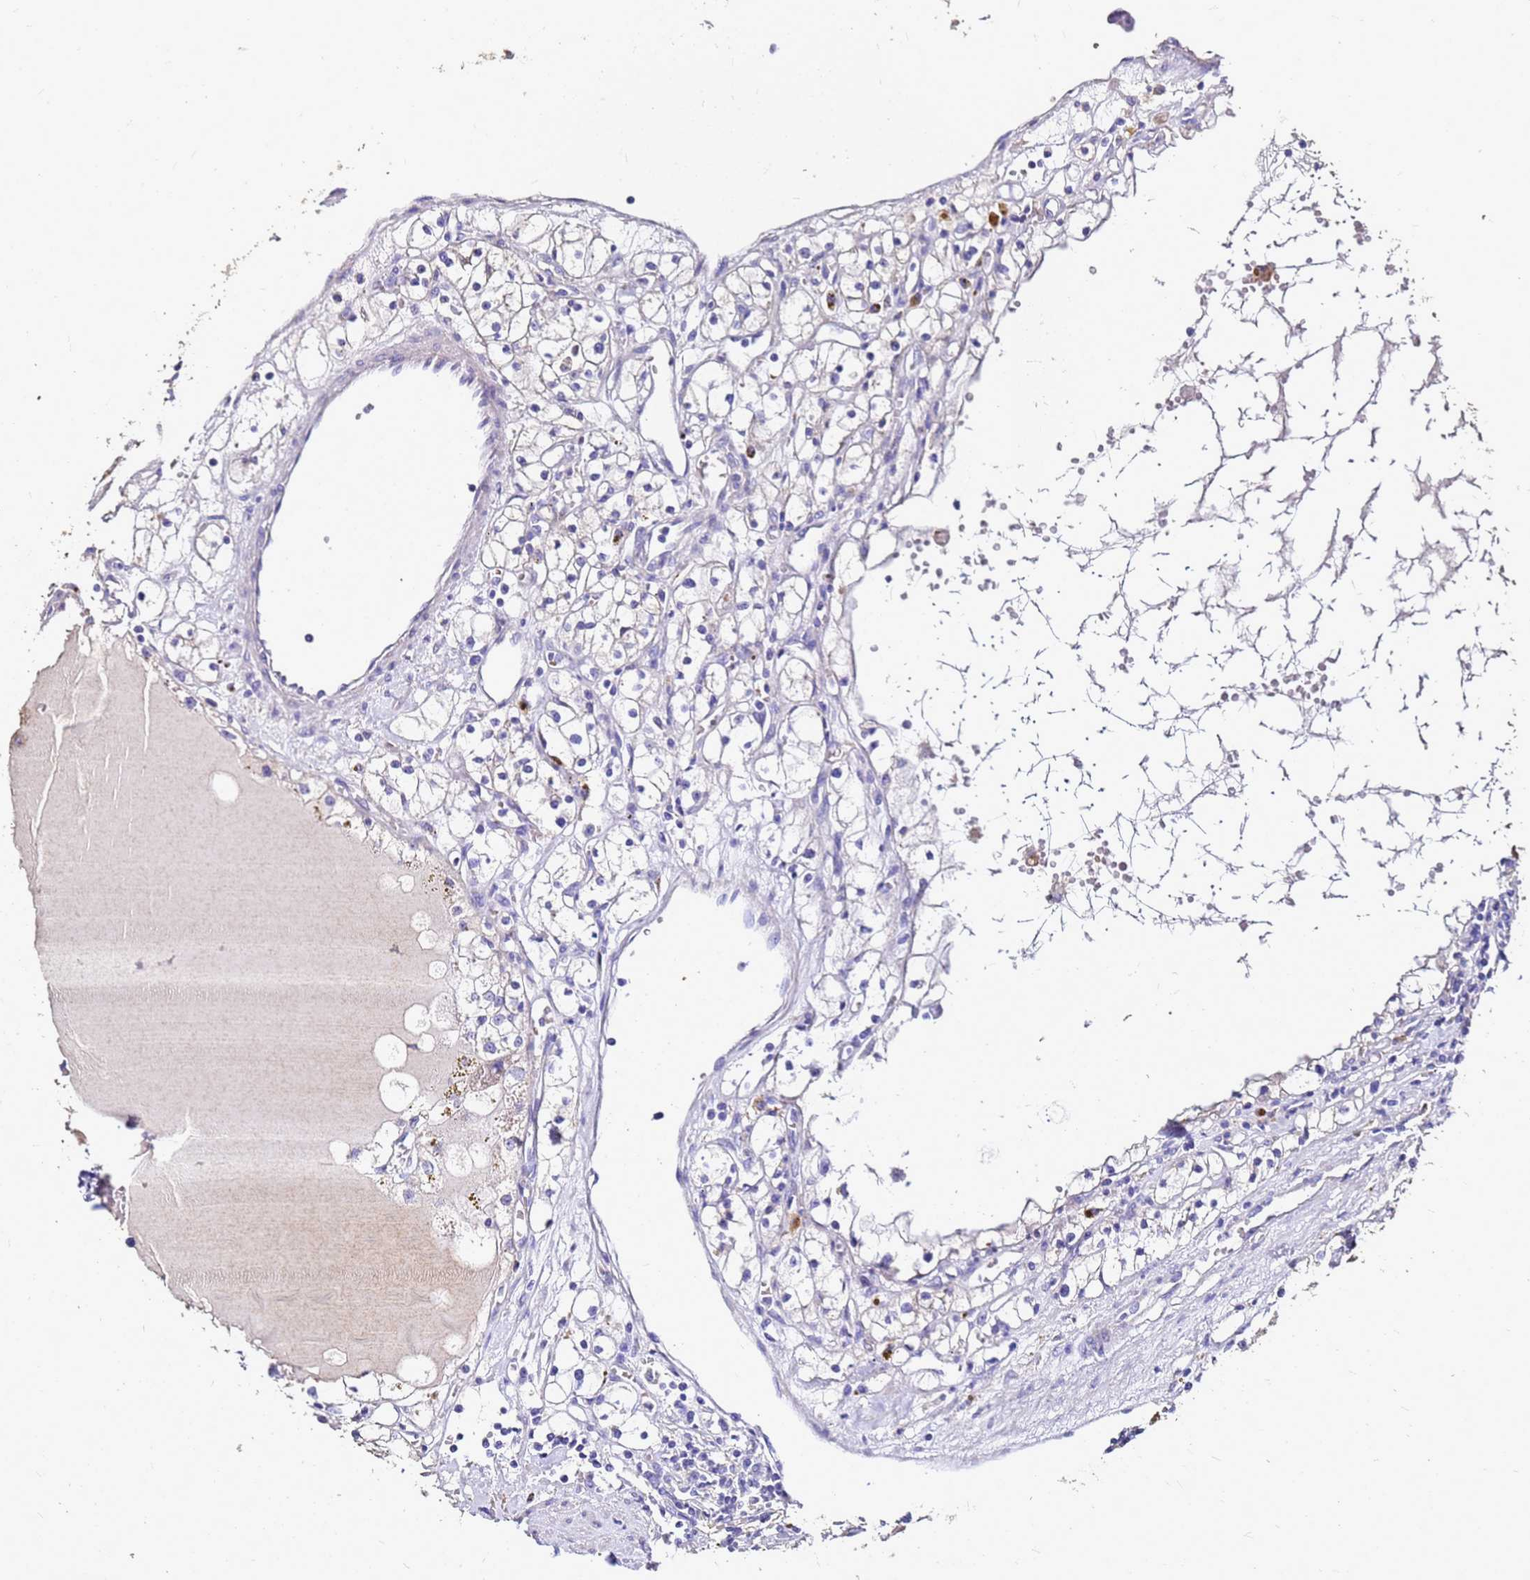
{"staining": {"intensity": "negative", "quantity": "none", "location": "none"}, "tissue": "renal cancer", "cell_type": "Tumor cells", "image_type": "cancer", "snomed": [{"axis": "morphology", "description": "Adenocarcinoma, NOS"}, {"axis": "topography", "description": "Kidney"}], "caption": "The micrograph shows no staining of tumor cells in adenocarcinoma (renal).", "gene": "S100A2", "patient": {"sex": "male", "age": 56}}